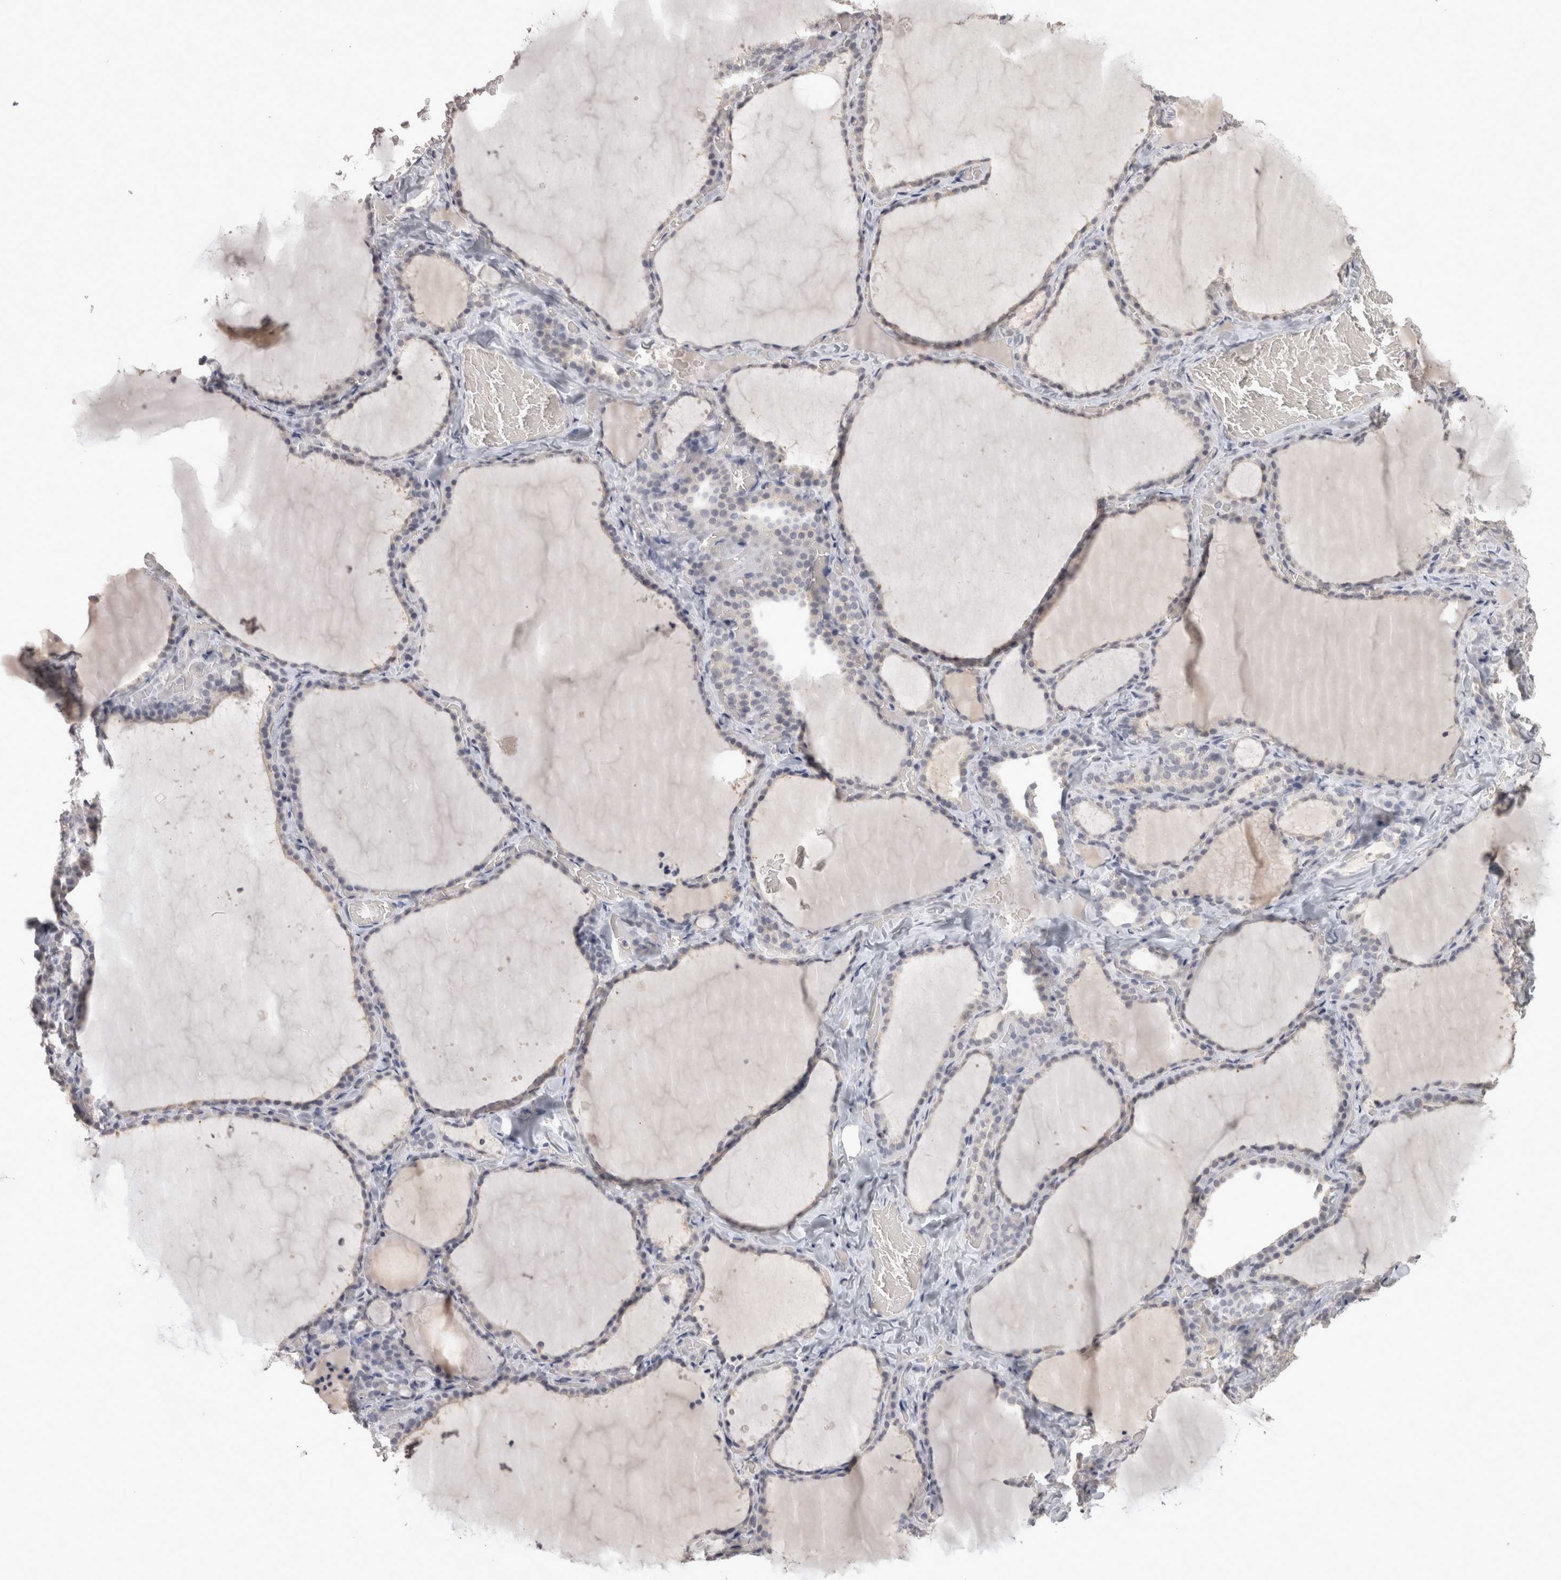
{"staining": {"intensity": "negative", "quantity": "none", "location": "none"}, "tissue": "thyroid gland", "cell_type": "Glandular cells", "image_type": "normal", "snomed": [{"axis": "morphology", "description": "Normal tissue, NOS"}, {"axis": "topography", "description": "Thyroid gland"}], "caption": "Immunohistochemistry (IHC) photomicrograph of normal thyroid gland: human thyroid gland stained with DAB exhibits no significant protein expression in glandular cells. (Immunohistochemistry, brightfield microscopy, high magnification).", "gene": "LAX1", "patient": {"sex": "female", "age": 22}}